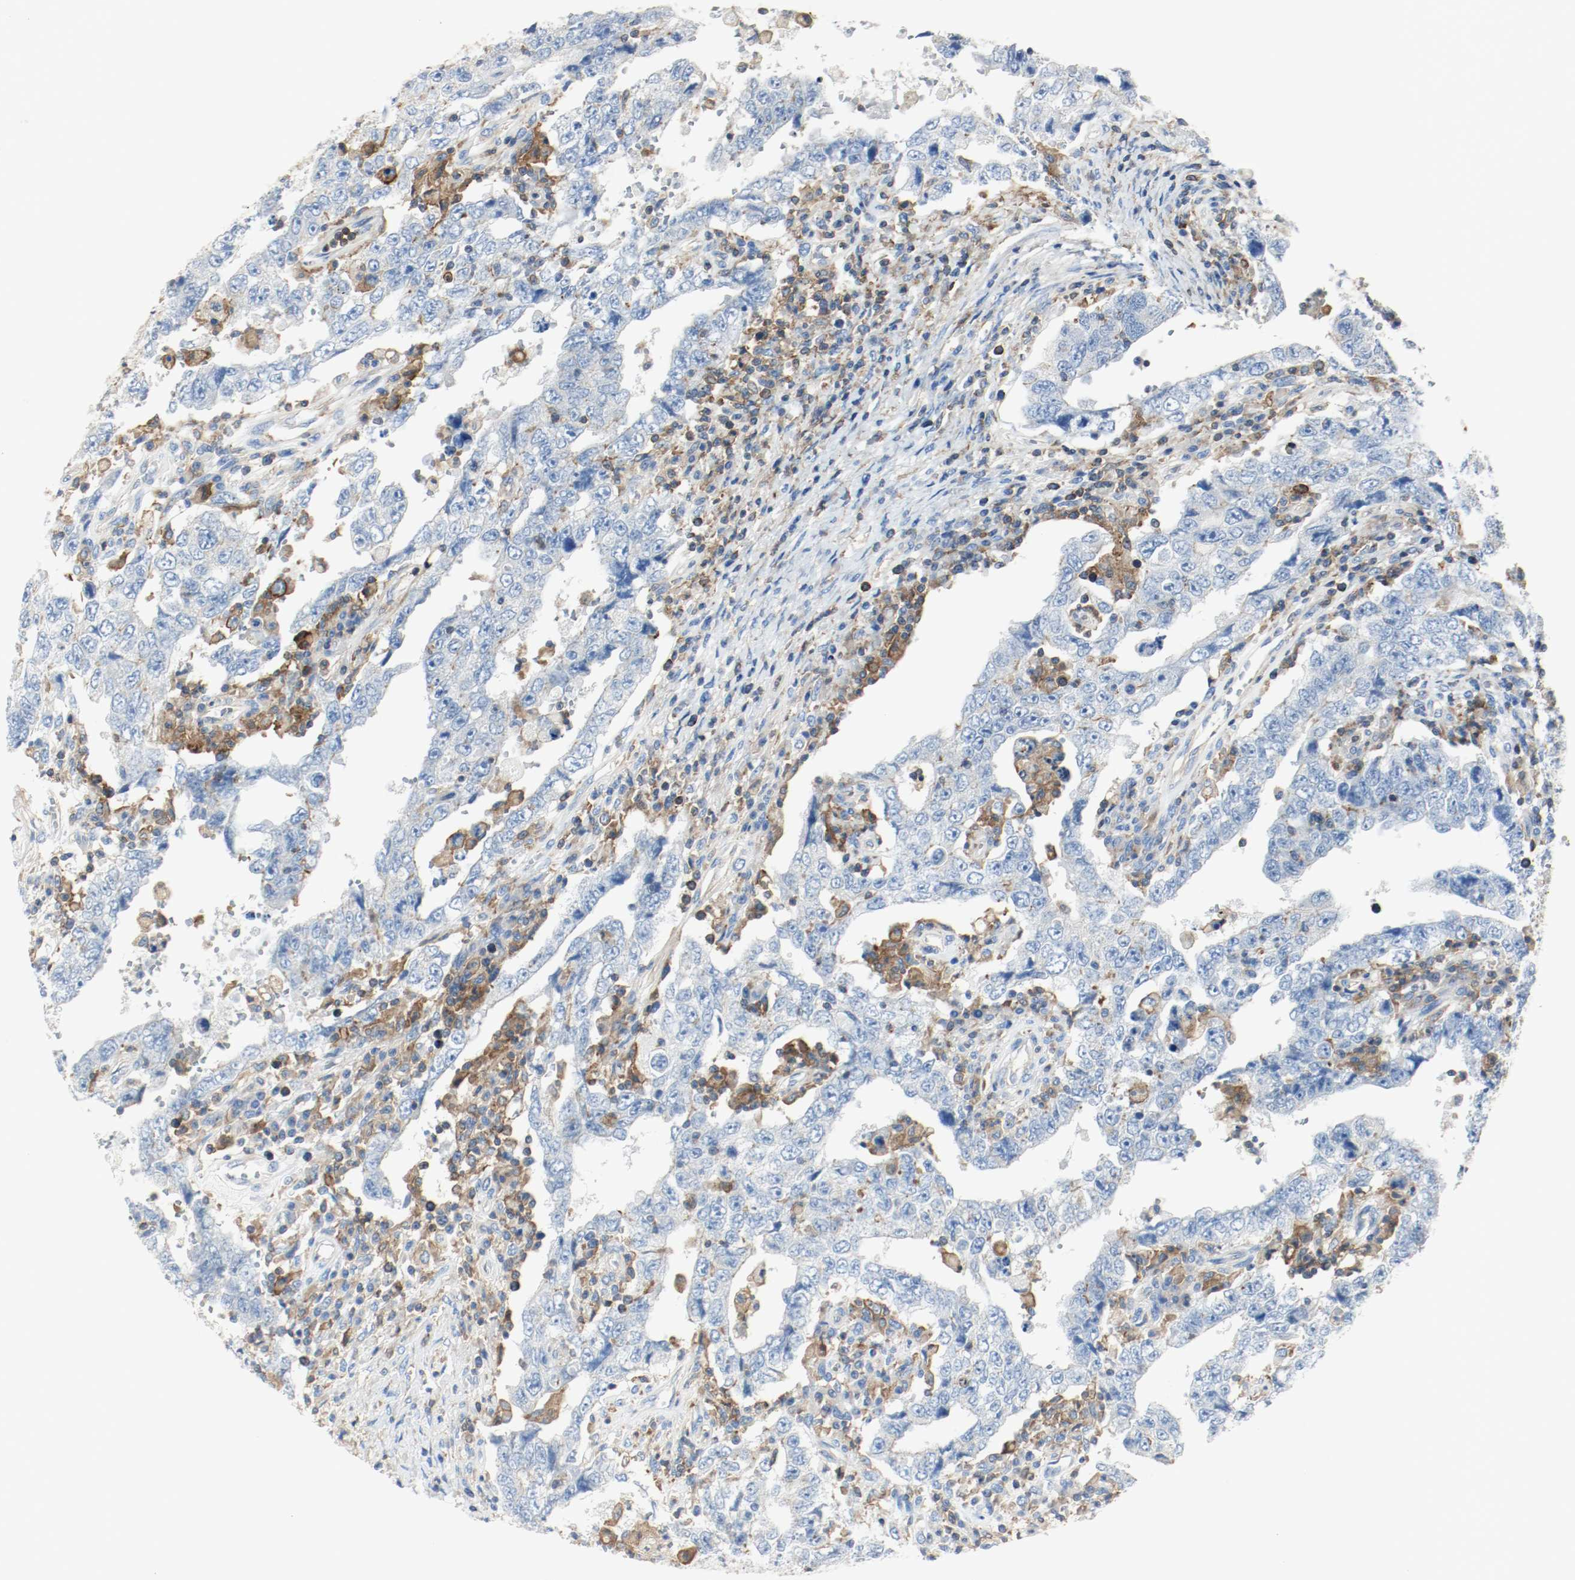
{"staining": {"intensity": "negative", "quantity": "none", "location": "none"}, "tissue": "testis cancer", "cell_type": "Tumor cells", "image_type": "cancer", "snomed": [{"axis": "morphology", "description": "Carcinoma, Embryonal, NOS"}, {"axis": "topography", "description": "Testis"}], "caption": "High power microscopy photomicrograph of an IHC photomicrograph of testis cancer (embryonal carcinoma), revealing no significant expression in tumor cells.", "gene": "ARPC1B", "patient": {"sex": "male", "age": 26}}